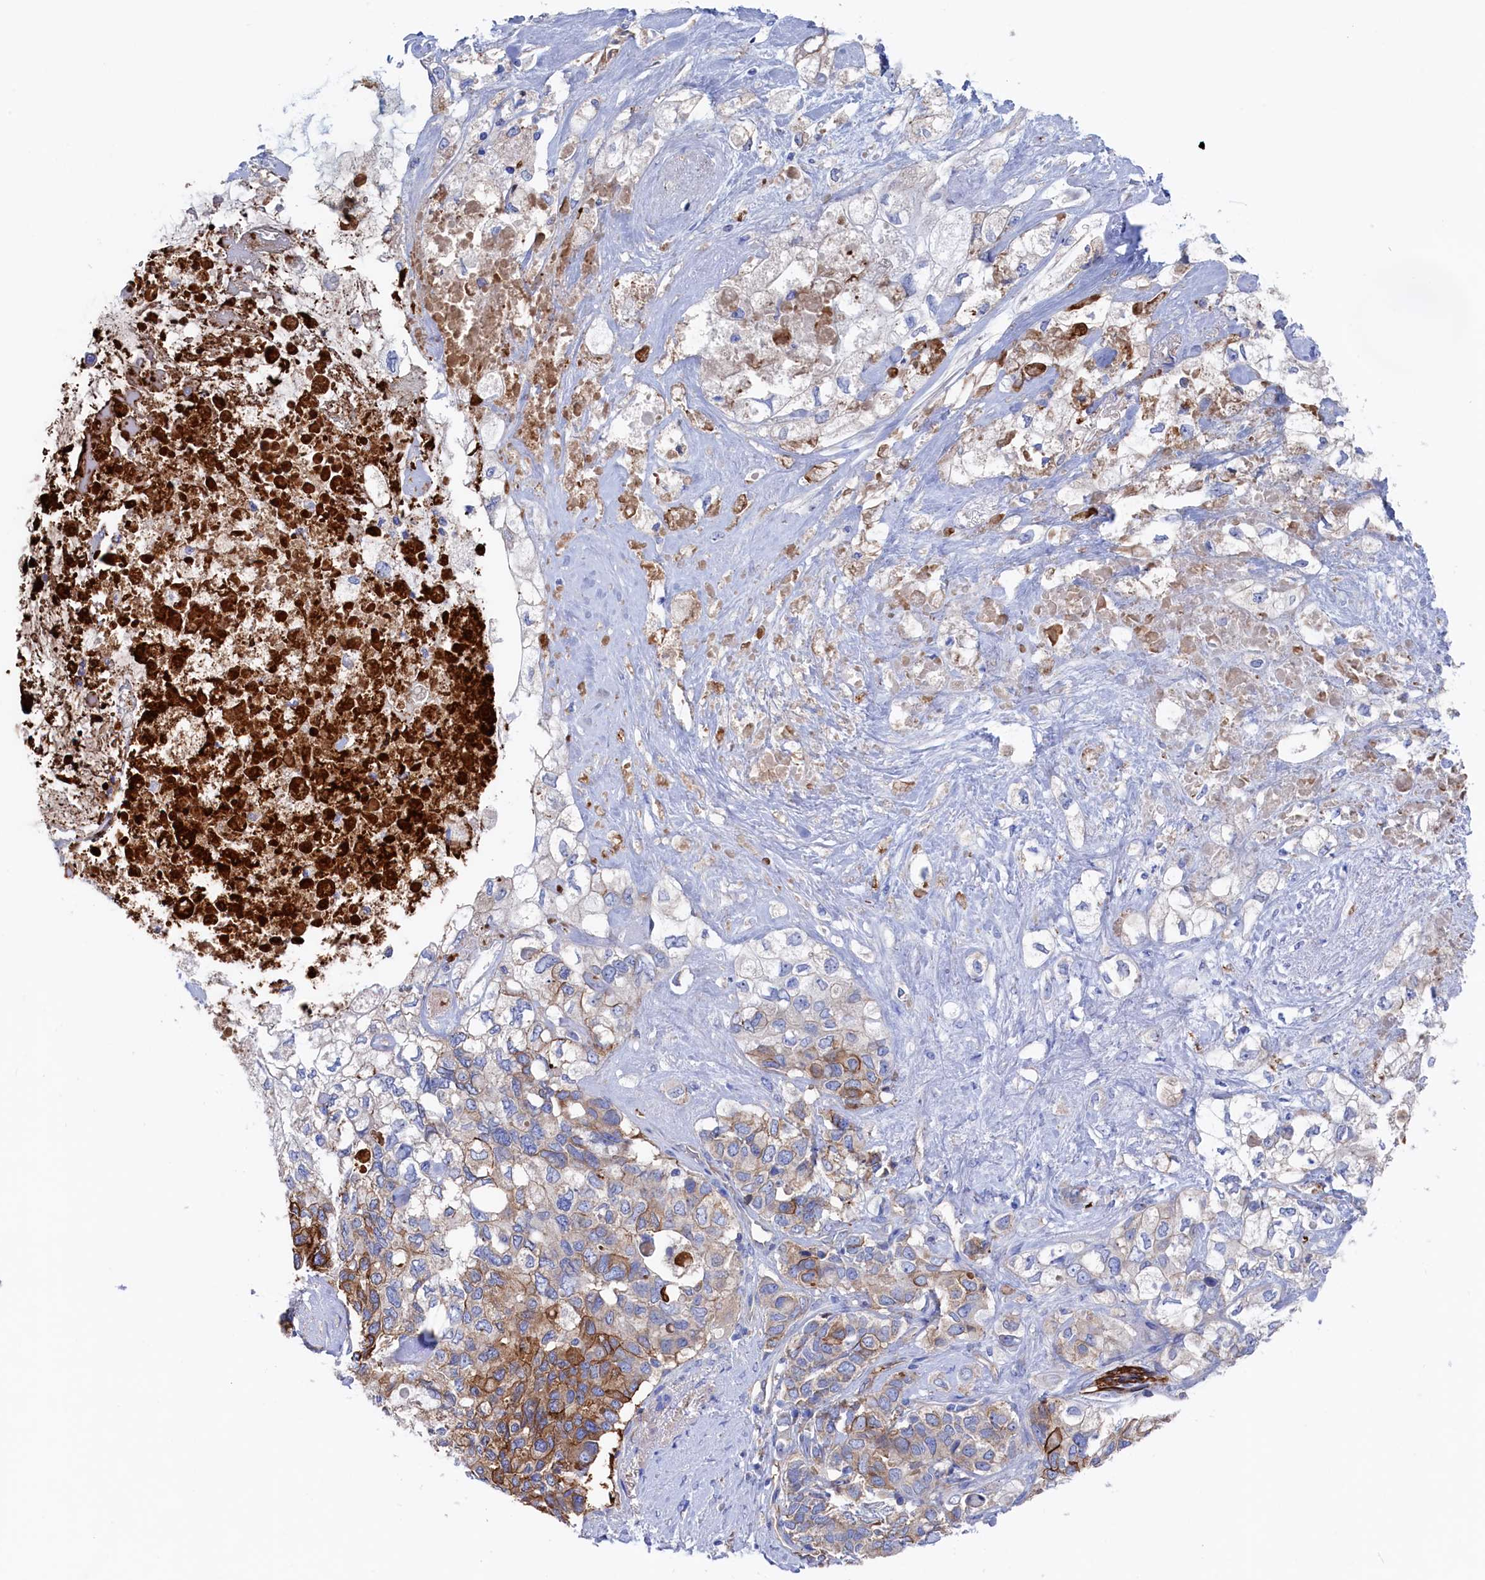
{"staining": {"intensity": "strong", "quantity": "25%-75%", "location": "cytoplasmic/membranous"}, "tissue": "pancreatic cancer", "cell_type": "Tumor cells", "image_type": "cancer", "snomed": [{"axis": "morphology", "description": "Adenocarcinoma, NOS"}, {"axis": "topography", "description": "Pancreas"}], "caption": "A photomicrograph of pancreatic cancer stained for a protein displays strong cytoplasmic/membranous brown staining in tumor cells. Nuclei are stained in blue.", "gene": "C12orf73", "patient": {"sex": "female", "age": 56}}